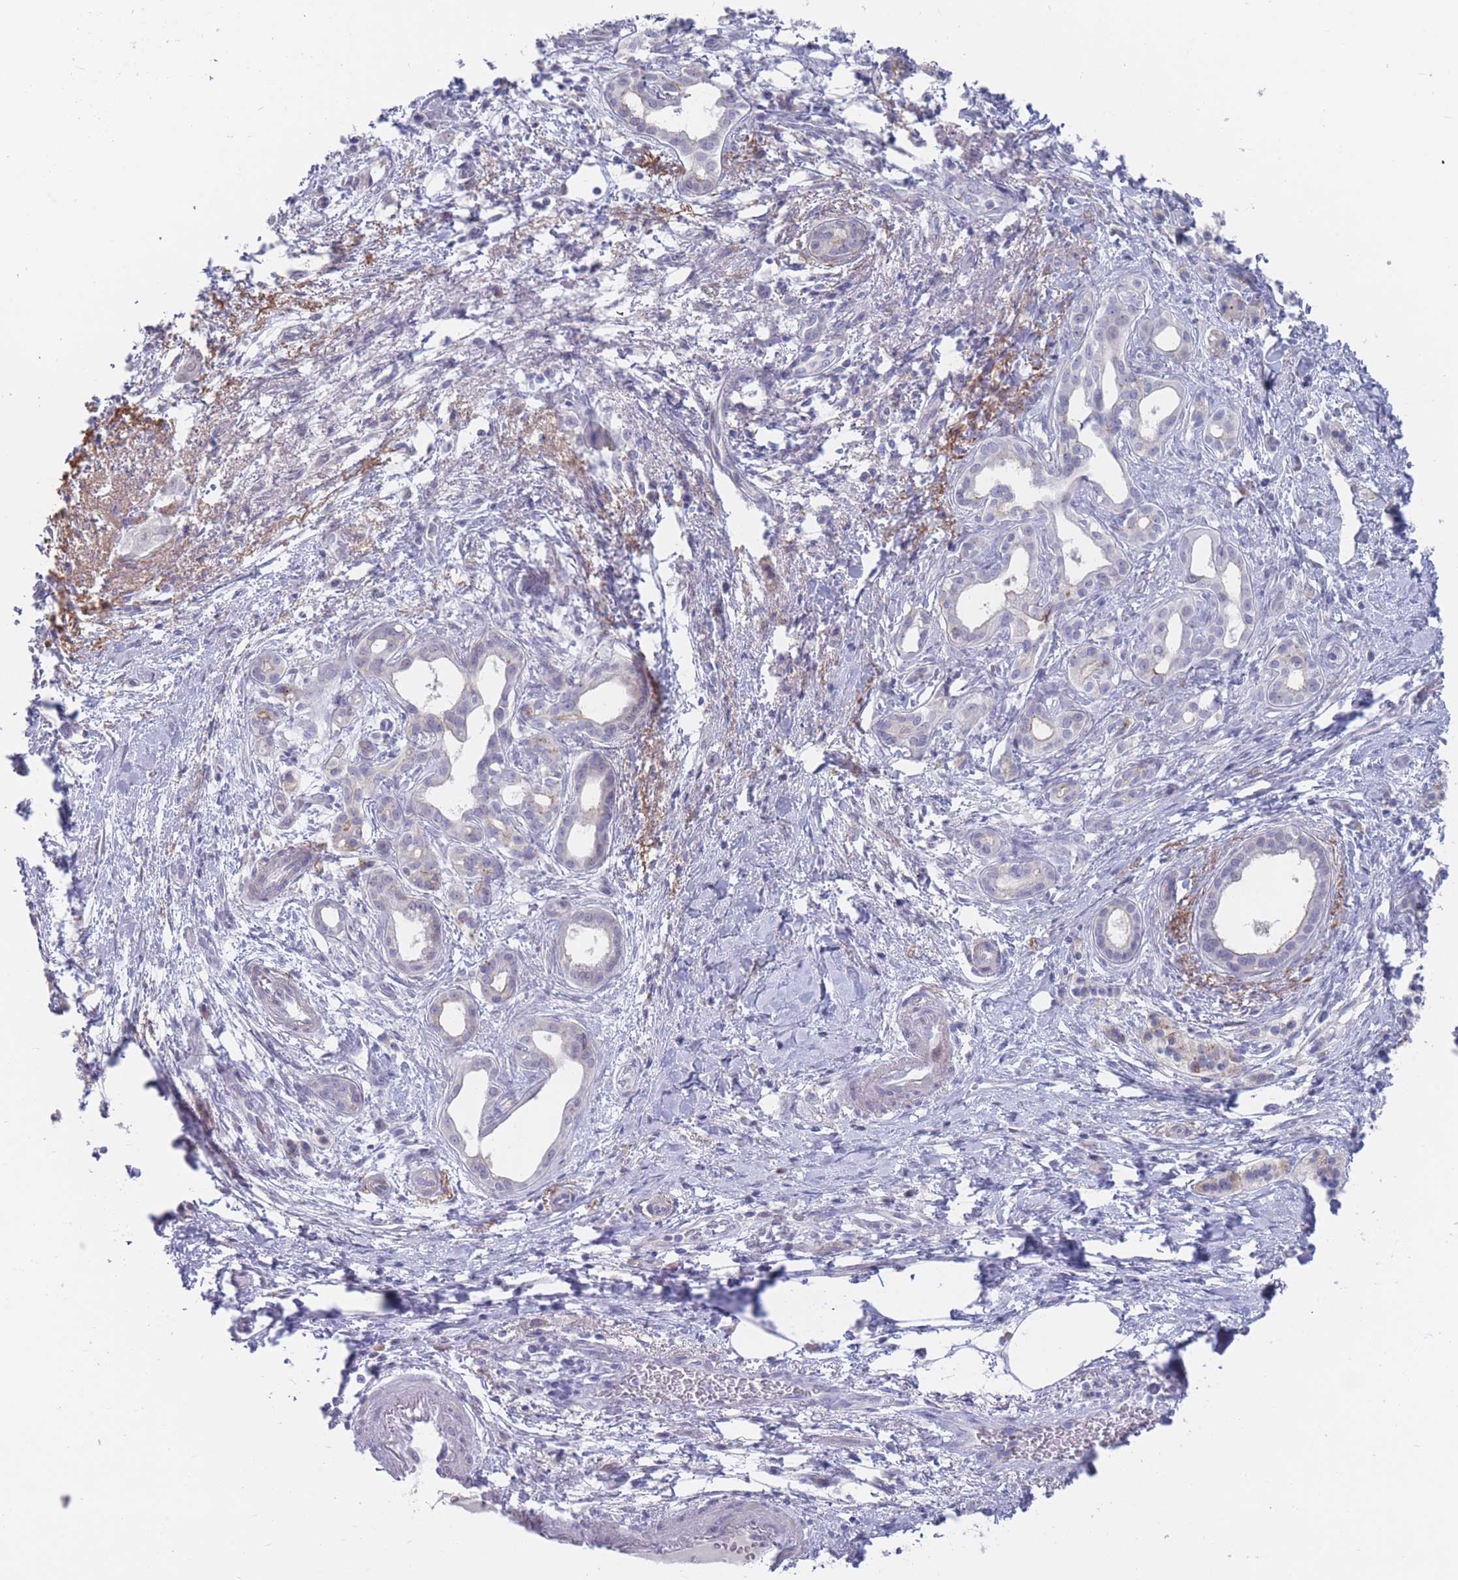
{"staining": {"intensity": "negative", "quantity": "none", "location": "none"}, "tissue": "pancreatic cancer", "cell_type": "Tumor cells", "image_type": "cancer", "snomed": [{"axis": "morphology", "description": "Adenocarcinoma, NOS"}, {"axis": "topography", "description": "Pancreas"}], "caption": "Image shows no protein staining in tumor cells of adenocarcinoma (pancreatic) tissue. (Stains: DAB (3,3'-diaminobenzidine) immunohistochemistry (IHC) with hematoxylin counter stain, Microscopy: brightfield microscopy at high magnification).", "gene": "PIGU", "patient": {"sex": "male", "age": 71}}